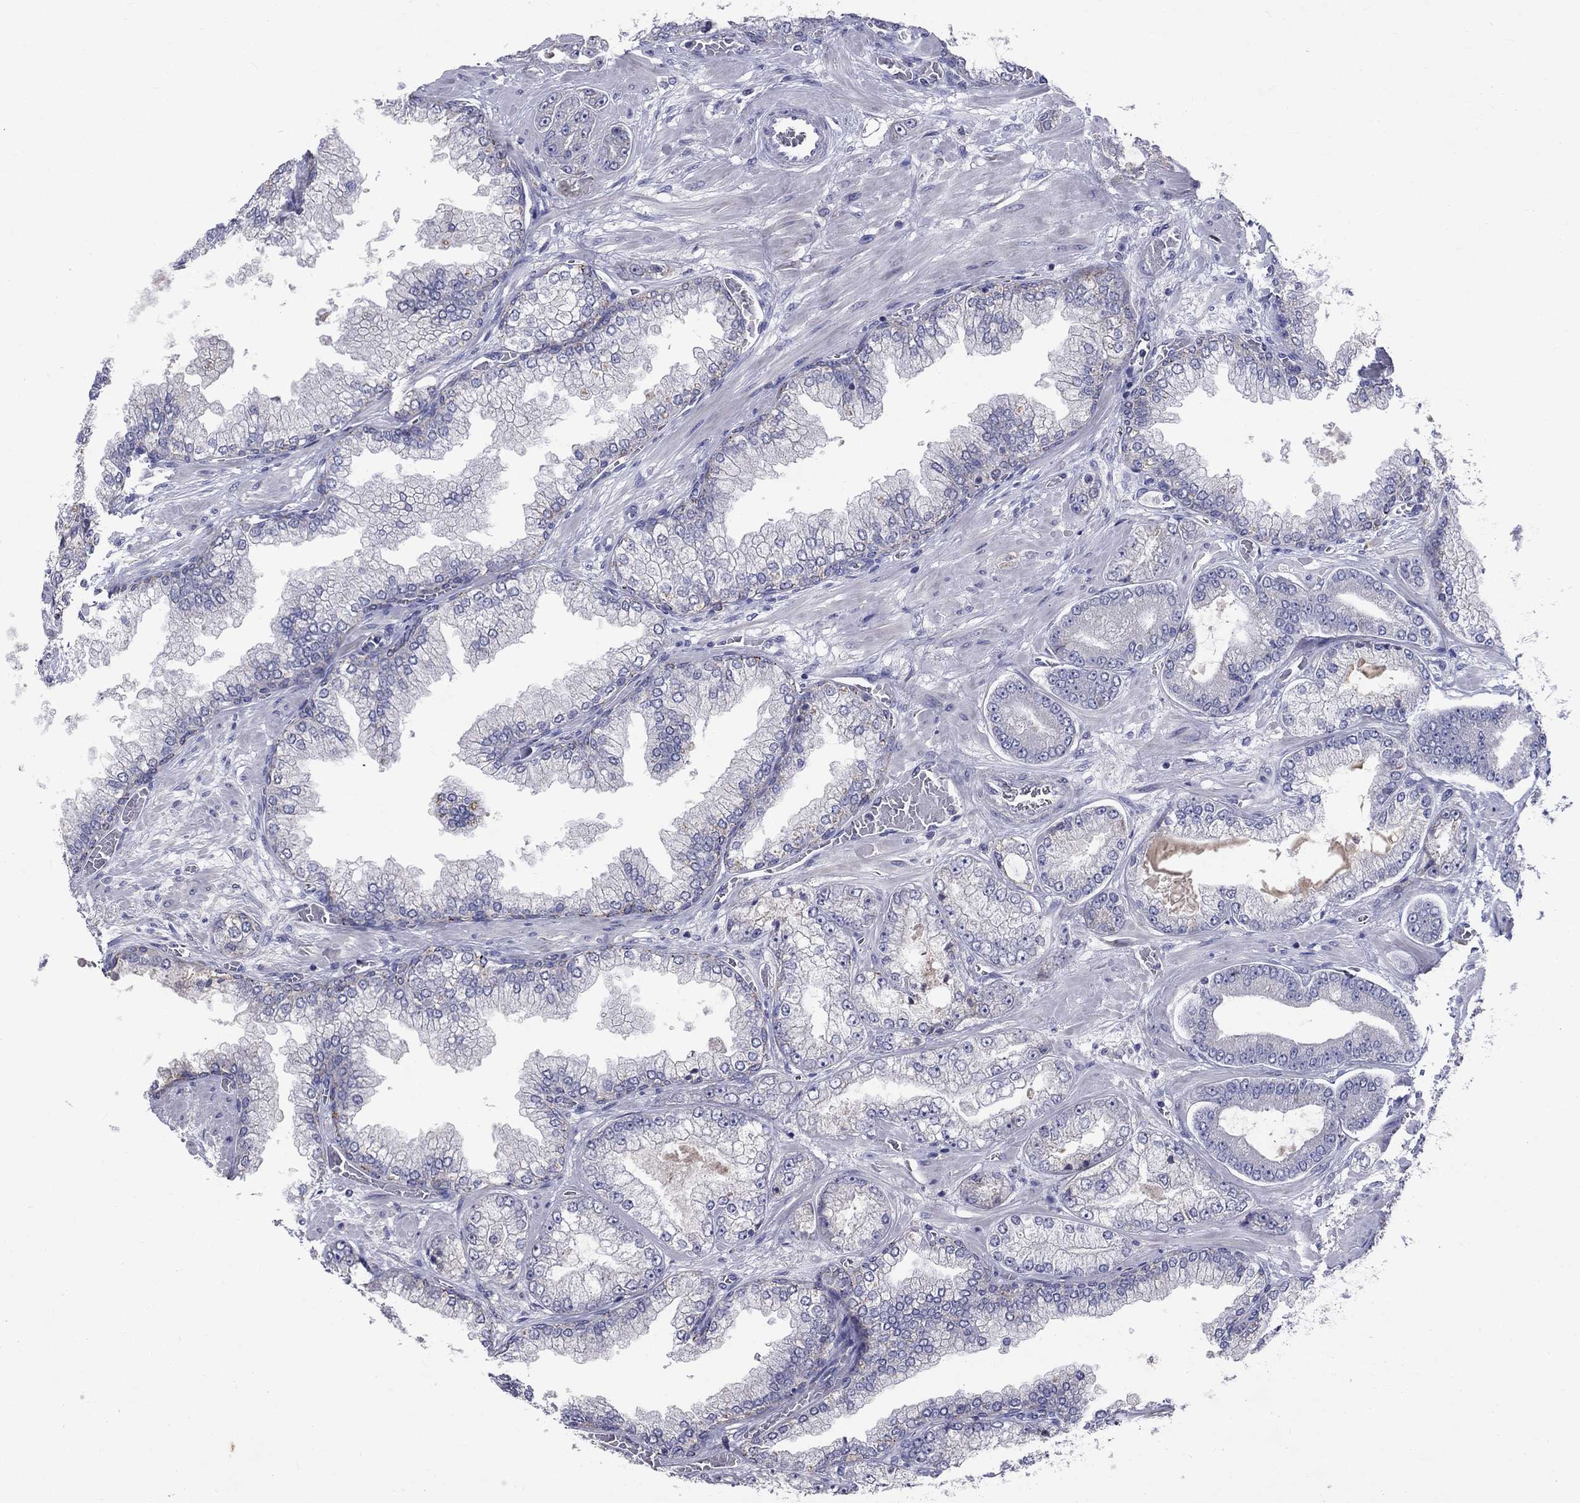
{"staining": {"intensity": "negative", "quantity": "none", "location": "none"}, "tissue": "prostate cancer", "cell_type": "Tumor cells", "image_type": "cancer", "snomed": [{"axis": "morphology", "description": "Adenocarcinoma, Low grade"}, {"axis": "topography", "description": "Prostate"}], "caption": "Adenocarcinoma (low-grade) (prostate) was stained to show a protein in brown. There is no significant staining in tumor cells.", "gene": "SLC4A10", "patient": {"sex": "male", "age": 57}}